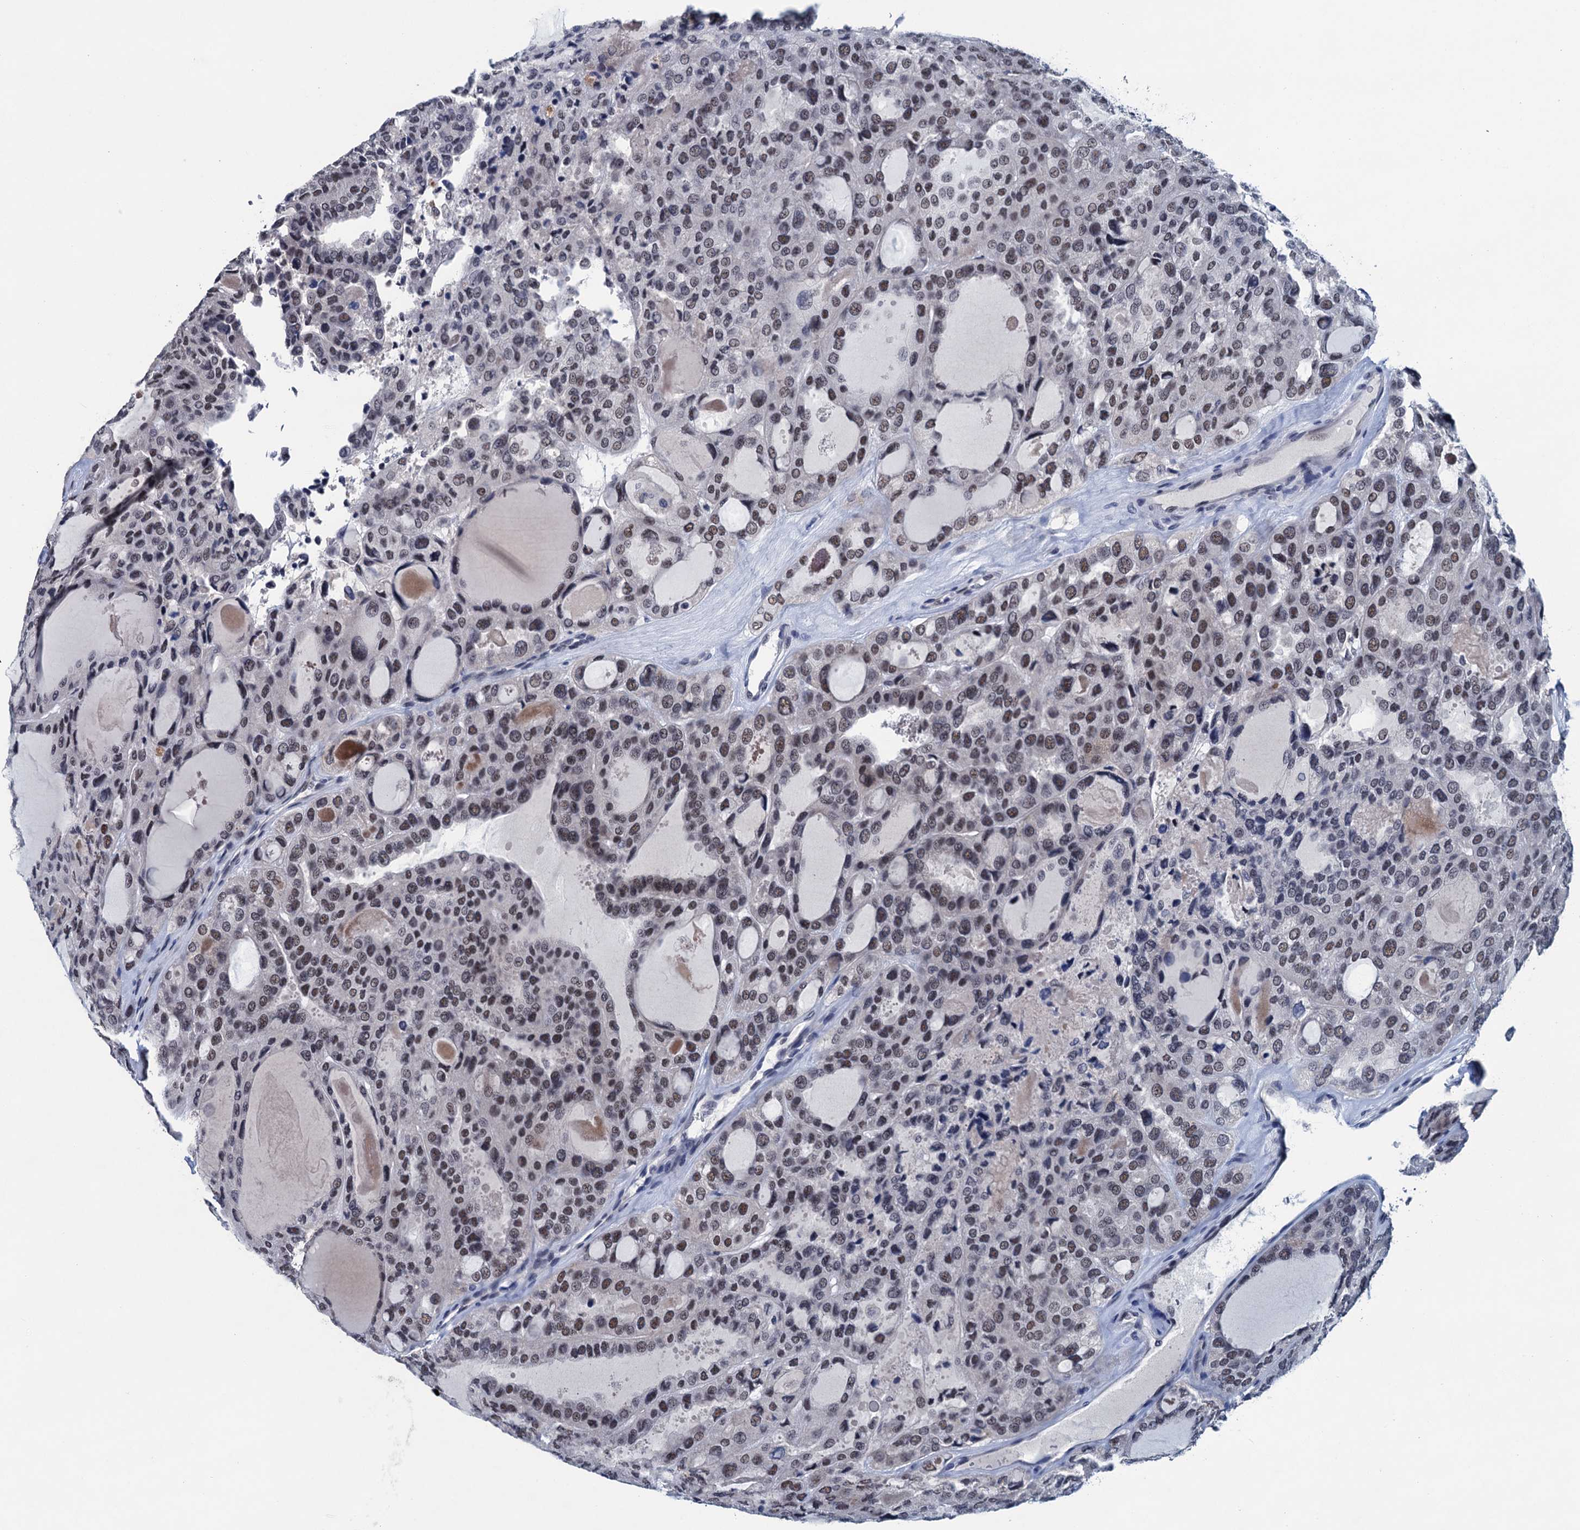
{"staining": {"intensity": "moderate", "quantity": "25%-75%", "location": "nuclear"}, "tissue": "thyroid cancer", "cell_type": "Tumor cells", "image_type": "cancer", "snomed": [{"axis": "morphology", "description": "Follicular adenoma carcinoma, NOS"}, {"axis": "topography", "description": "Thyroid gland"}], "caption": "High-magnification brightfield microscopy of thyroid cancer stained with DAB (3,3'-diaminobenzidine) (brown) and counterstained with hematoxylin (blue). tumor cells exhibit moderate nuclear staining is identified in approximately25%-75% of cells.", "gene": "FNBP4", "patient": {"sex": "male", "age": 75}}